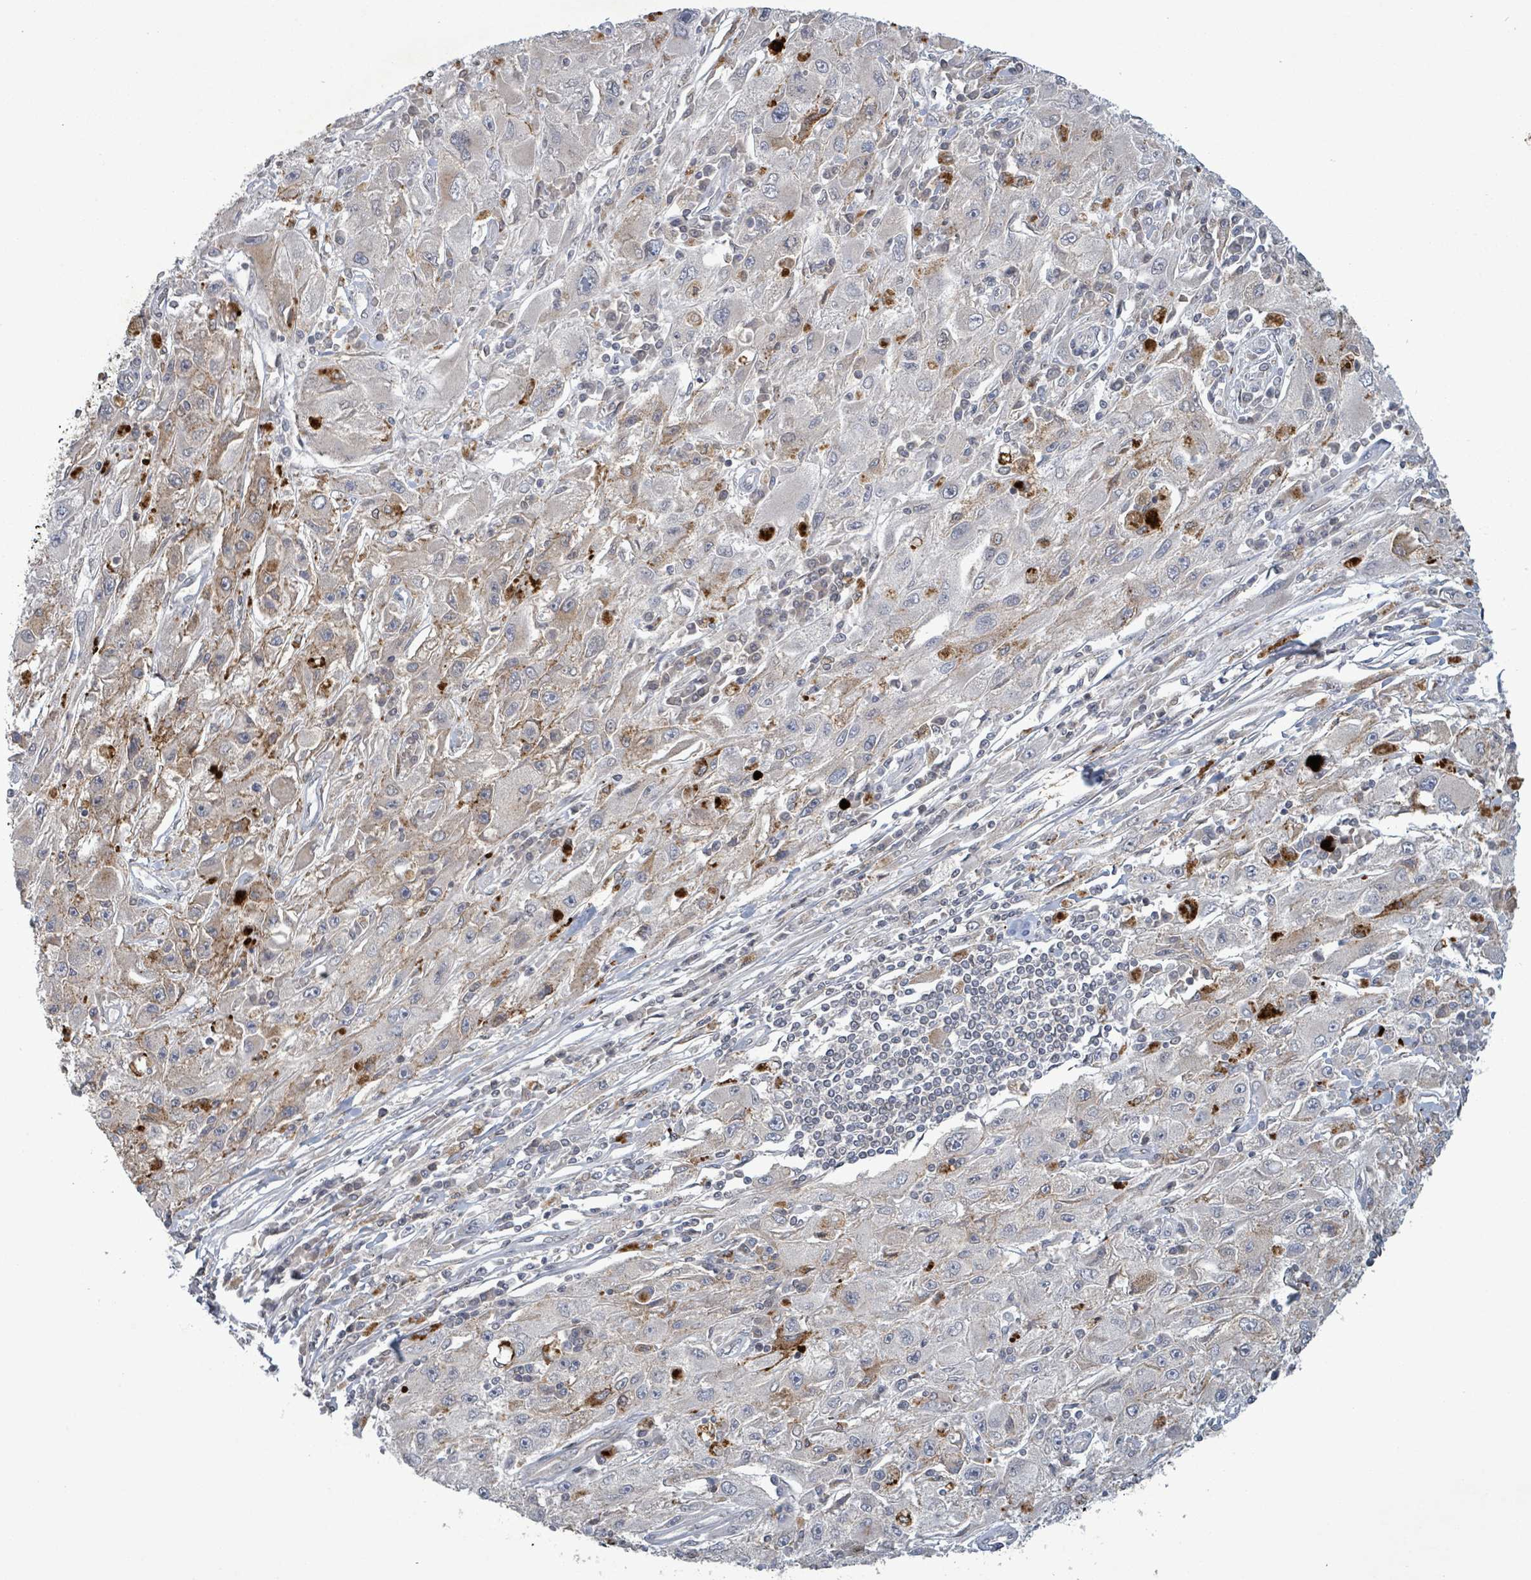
{"staining": {"intensity": "negative", "quantity": "none", "location": "none"}, "tissue": "melanoma", "cell_type": "Tumor cells", "image_type": "cancer", "snomed": [{"axis": "morphology", "description": "Malignant melanoma, Metastatic site"}, {"axis": "topography", "description": "Skin"}], "caption": "Tumor cells are negative for protein expression in human melanoma.", "gene": "GRM8", "patient": {"sex": "male", "age": 53}}